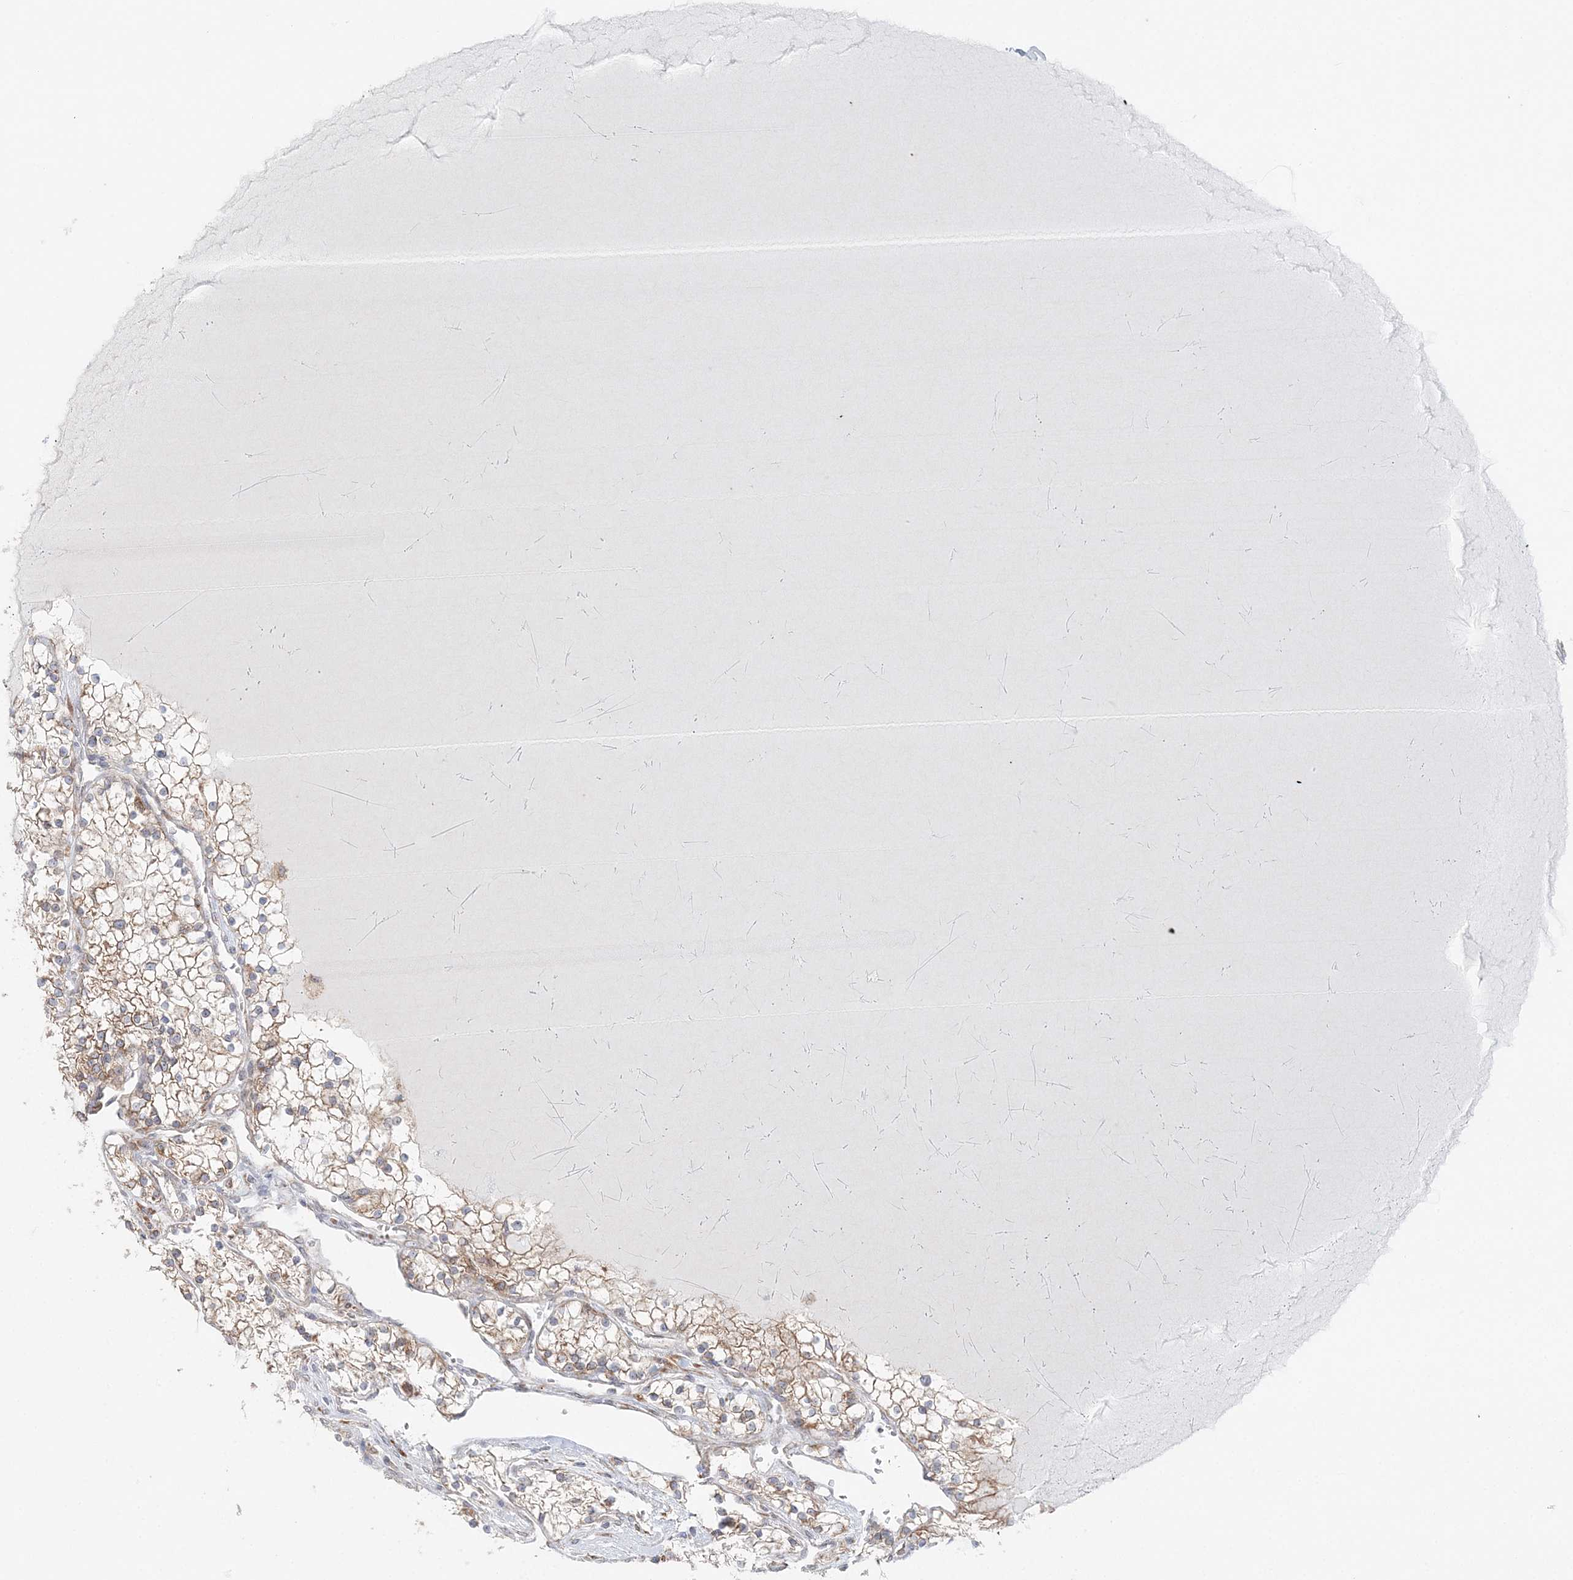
{"staining": {"intensity": "moderate", "quantity": "25%-75%", "location": "cytoplasmic/membranous"}, "tissue": "renal cancer", "cell_type": "Tumor cells", "image_type": "cancer", "snomed": [{"axis": "morphology", "description": "Adenocarcinoma, NOS"}, {"axis": "topography", "description": "Kidney"}], "caption": "Human renal cancer stained for a protein (brown) demonstrates moderate cytoplasmic/membranous positive staining in about 25%-75% of tumor cells.", "gene": "TMED10", "patient": {"sex": "male", "age": 80}}